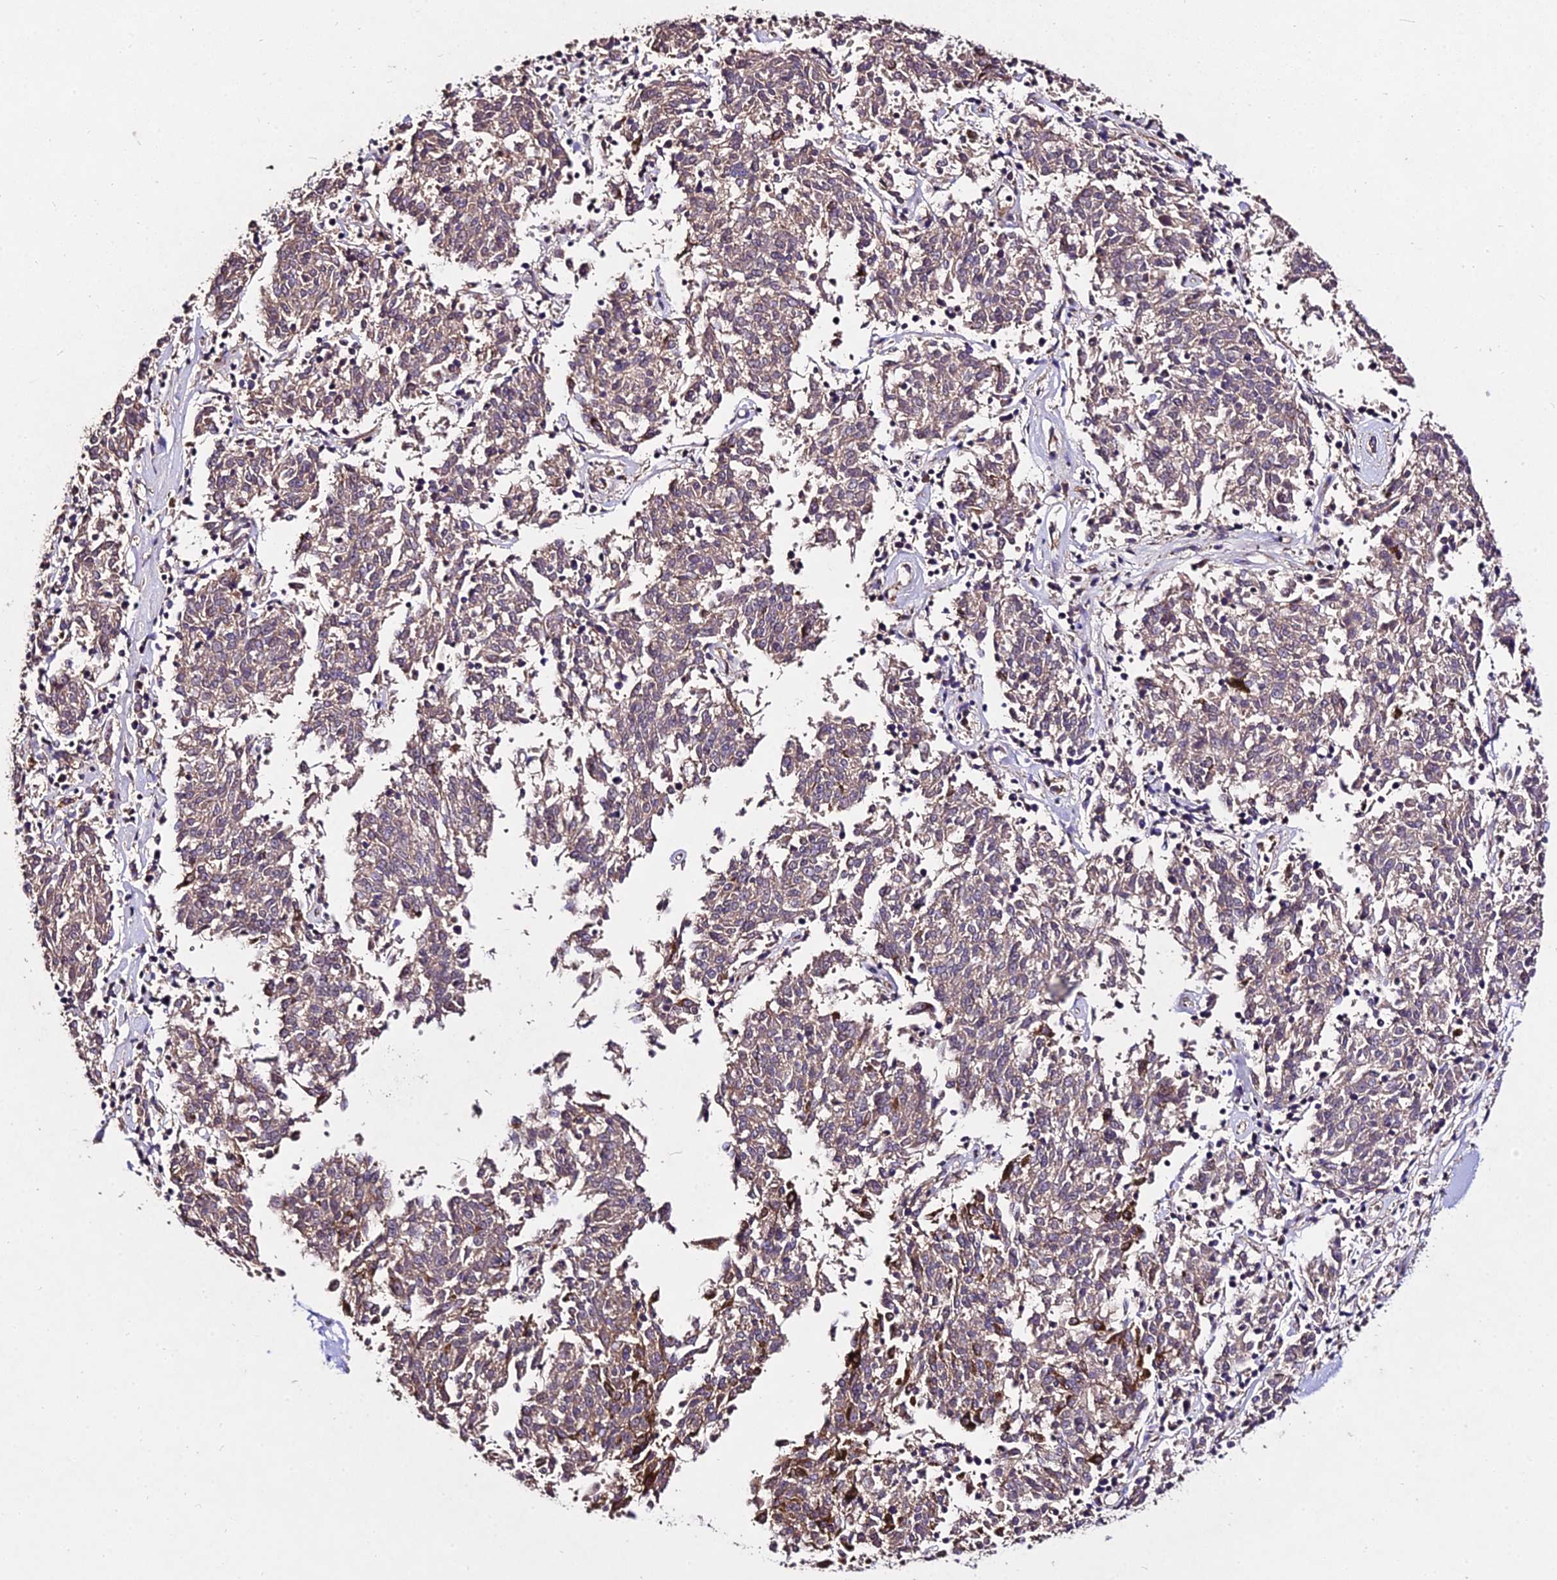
{"staining": {"intensity": "weak", "quantity": "25%-75%", "location": "cytoplasmic/membranous"}, "tissue": "melanoma", "cell_type": "Tumor cells", "image_type": "cancer", "snomed": [{"axis": "morphology", "description": "Malignant melanoma, NOS"}, {"axis": "topography", "description": "Skin"}], "caption": "Protein staining displays weak cytoplasmic/membranous expression in about 25%-75% of tumor cells in melanoma.", "gene": "AP3M2", "patient": {"sex": "female", "age": 72}}